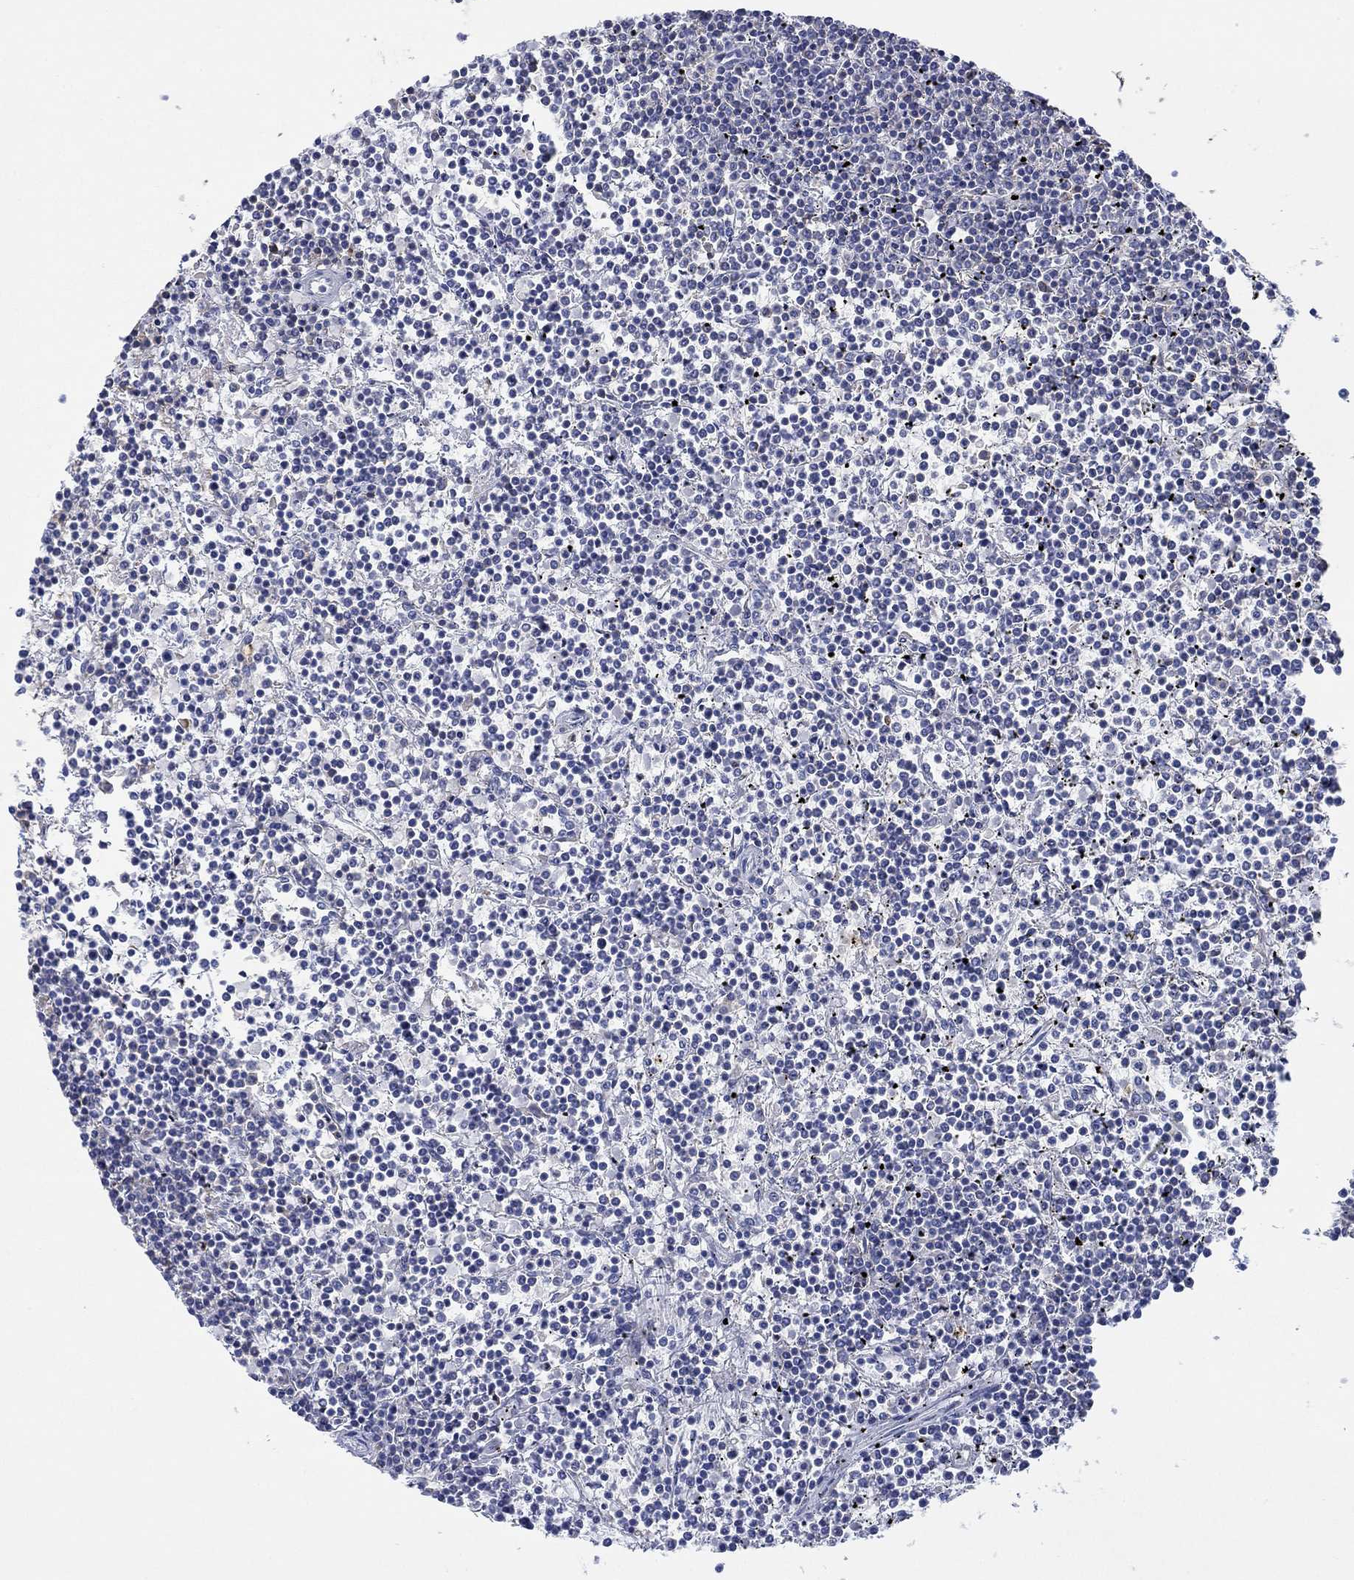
{"staining": {"intensity": "negative", "quantity": "none", "location": "none"}, "tissue": "lymphoma", "cell_type": "Tumor cells", "image_type": "cancer", "snomed": [{"axis": "morphology", "description": "Malignant lymphoma, non-Hodgkin's type, Low grade"}, {"axis": "topography", "description": "Spleen"}], "caption": "DAB immunohistochemical staining of malignant lymphoma, non-Hodgkin's type (low-grade) demonstrates no significant staining in tumor cells.", "gene": "PPIL6", "patient": {"sex": "female", "age": 19}}